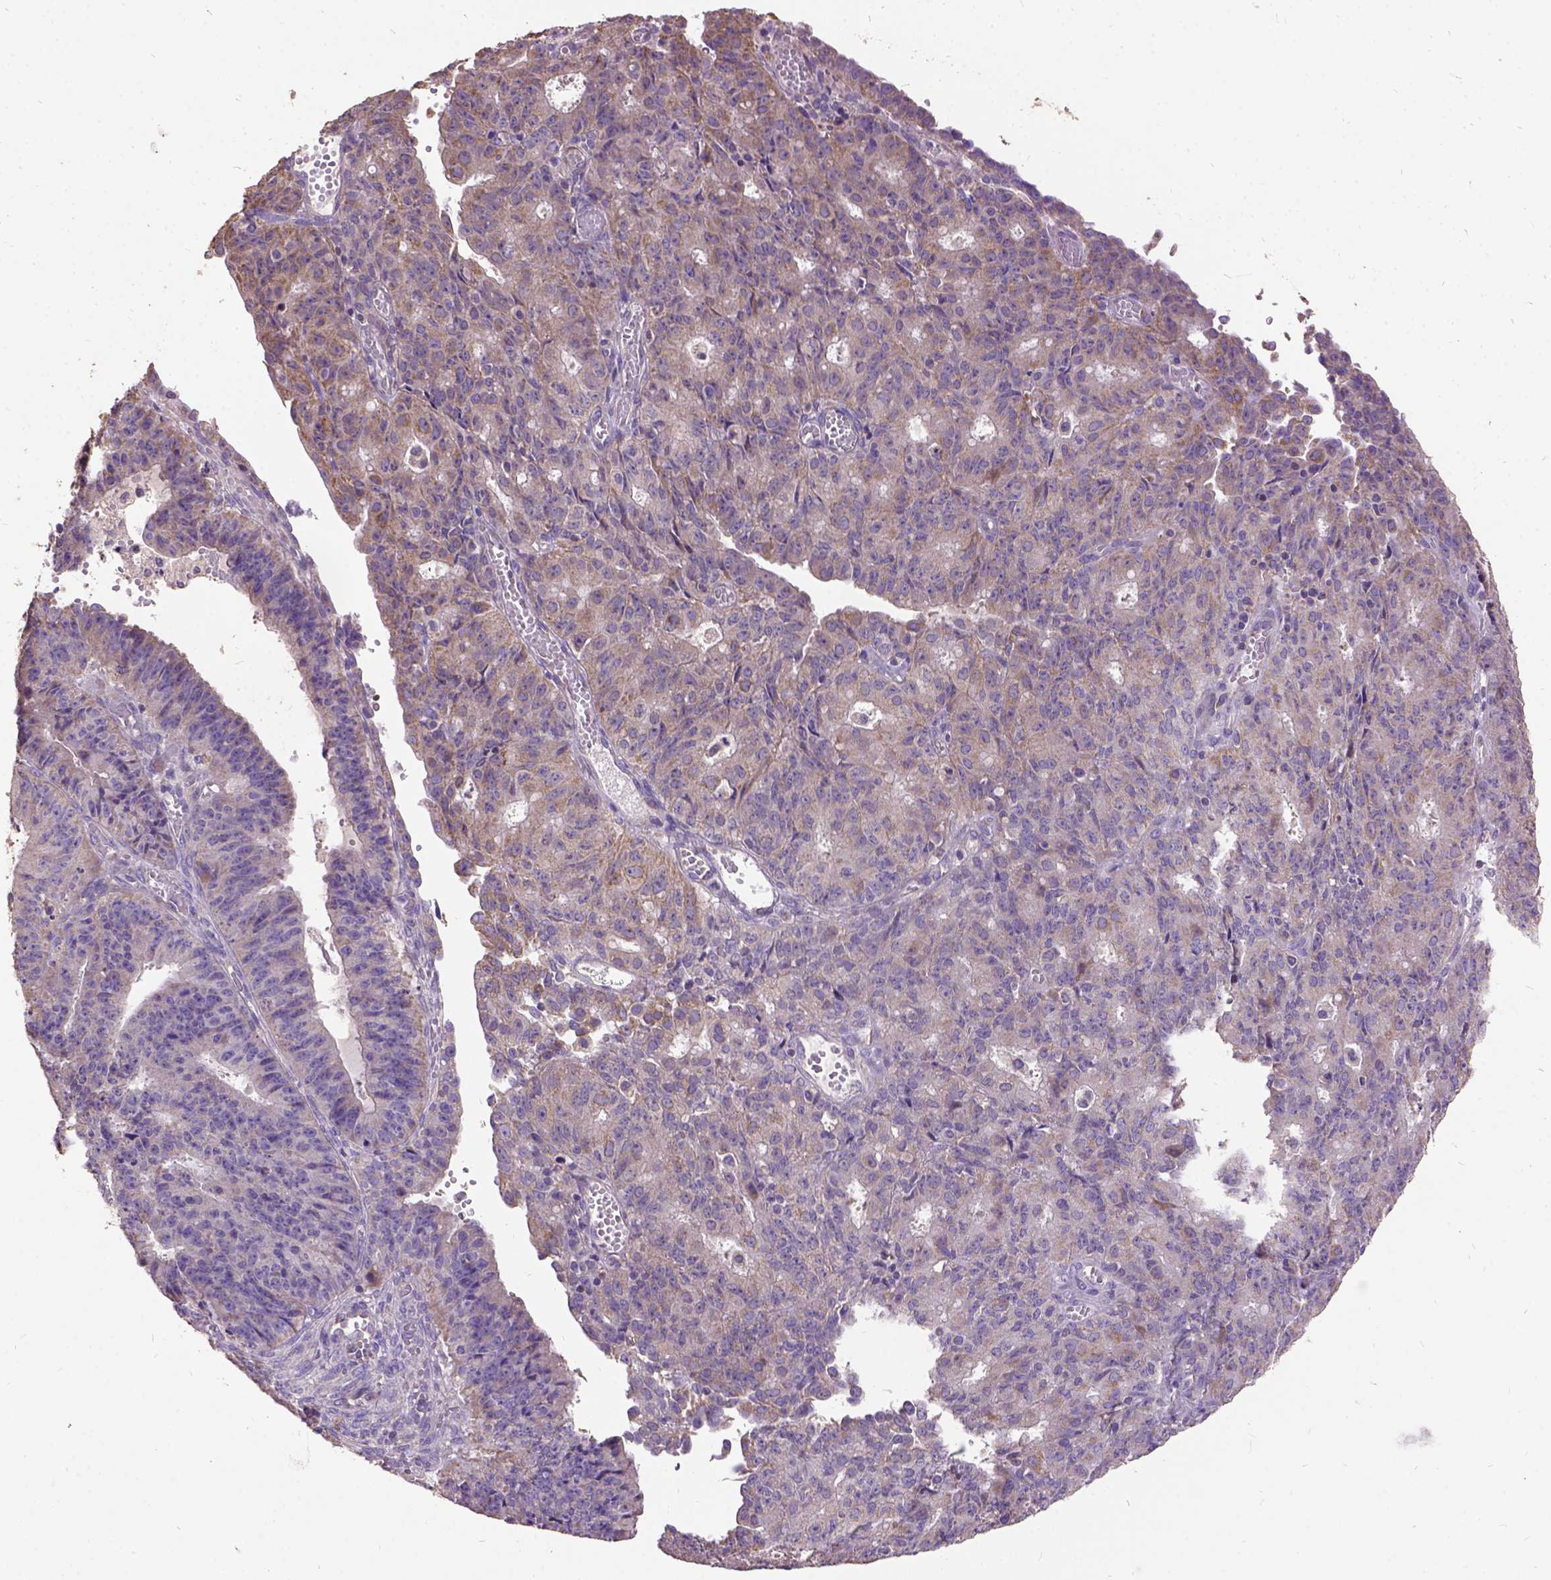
{"staining": {"intensity": "moderate", "quantity": ">75%", "location": "cytoplasmic/membranous"}, "tissue": "ovarian cancer", "cell_type": "Tumor cells", "image_type": "cancer", "snomed": [{"axis": "morphology", "description": "Carcinoma, endometroid"}, {"axis": "topography", "description": "Ovary"}], "caption": "Protein analysis of endometroid carcinoma (ovarian) tissue reveals moderate cytoplasmic/membranous staining in about >75% of tumor cells.", "gene": "DQX1", "patient": {"sex": "female", "age": 42}}